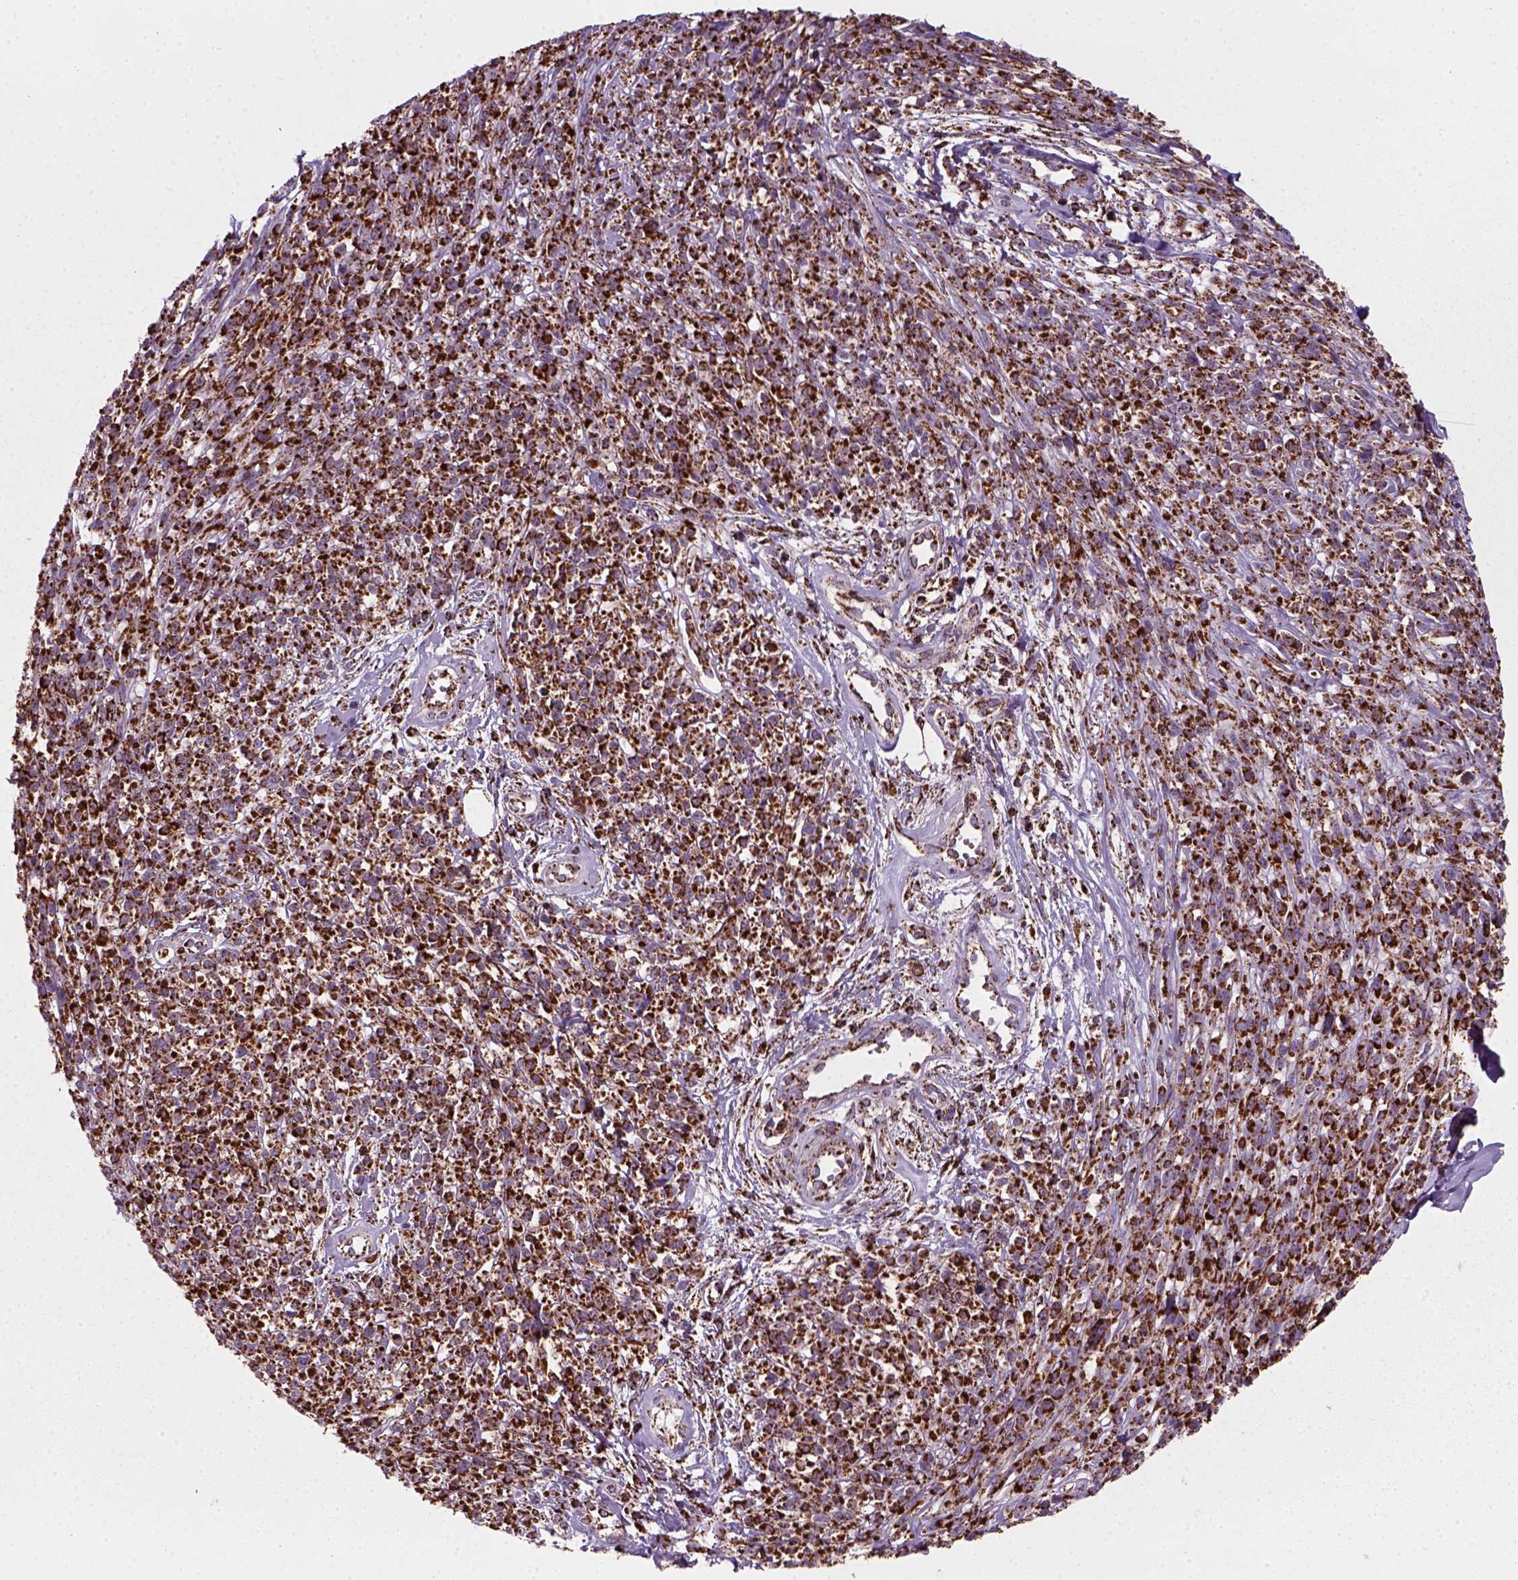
{"staining": {"intensity": "strong", "quantity": ">75%", "location": "cytoplasmic/membranous"}, "tissue": "melanoma", "cell_type": "Tumor cells", "image_type": "cancer", "snomed": [{"axis": "morphology", "description": "Malignant melanoma, NOS"}, {"axis": "topography", "description": "Skin"}, {"axis": "topography", "description": "Skin of trunk"}], "caption": "Immunohistochemical staining of human malignant melanoma exhibits strong cytoplasmic/membranous protein staining in approximately >75% of tumor cells. (Stains: DAB (3,3'-diaminobenzidine) in brown, nuclei in blue, Microscopy: brightfield microscopy at high magnification).", "gene": "NUDT16L1", "patient": {"sex": "male", "age": 74}}